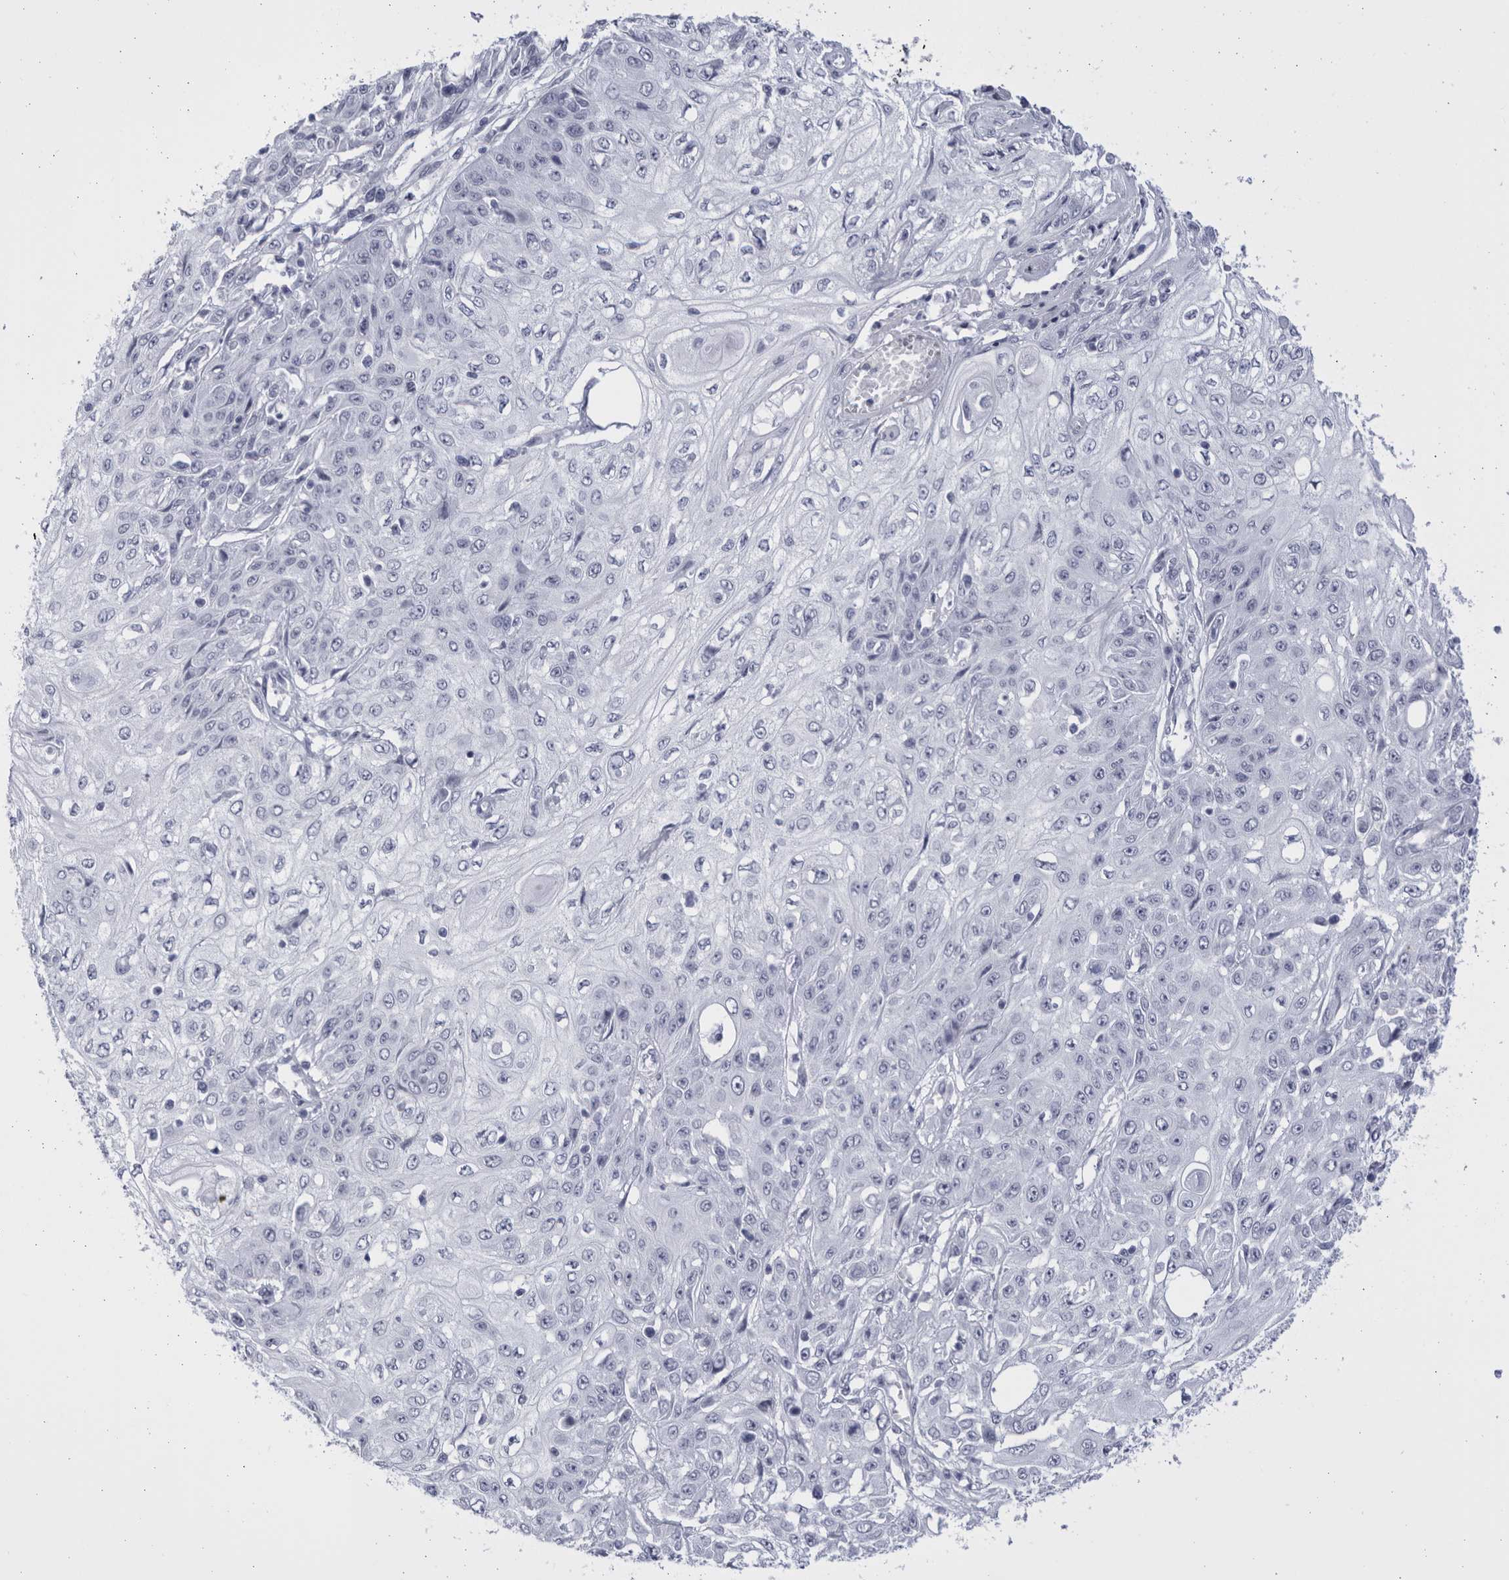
{"staining": {"intensity": "negative", "quantity": "none", "location": "none"}, "tissue": "skin cancer", "cell_type": "Tumor cells", "image_type": "cancer", "snomed": [{"axis": "morphology", "description": "Squamous cell carcinoma, NOS"}, {"axis": "morphology", "description": "Squamous cell carcinoma, metastatic, NOS"}, {"axis": "topography", "description": "Skin"}, {"axis": "topography", "description": "Lymph node"}], "caption": "Immunohistochemistry of skin cancer (squamous cell carcinoma) demonstrates no staining in tumor cells.", "gene": "CCDC181", "patient": {"sex": "male", "age": 75}}